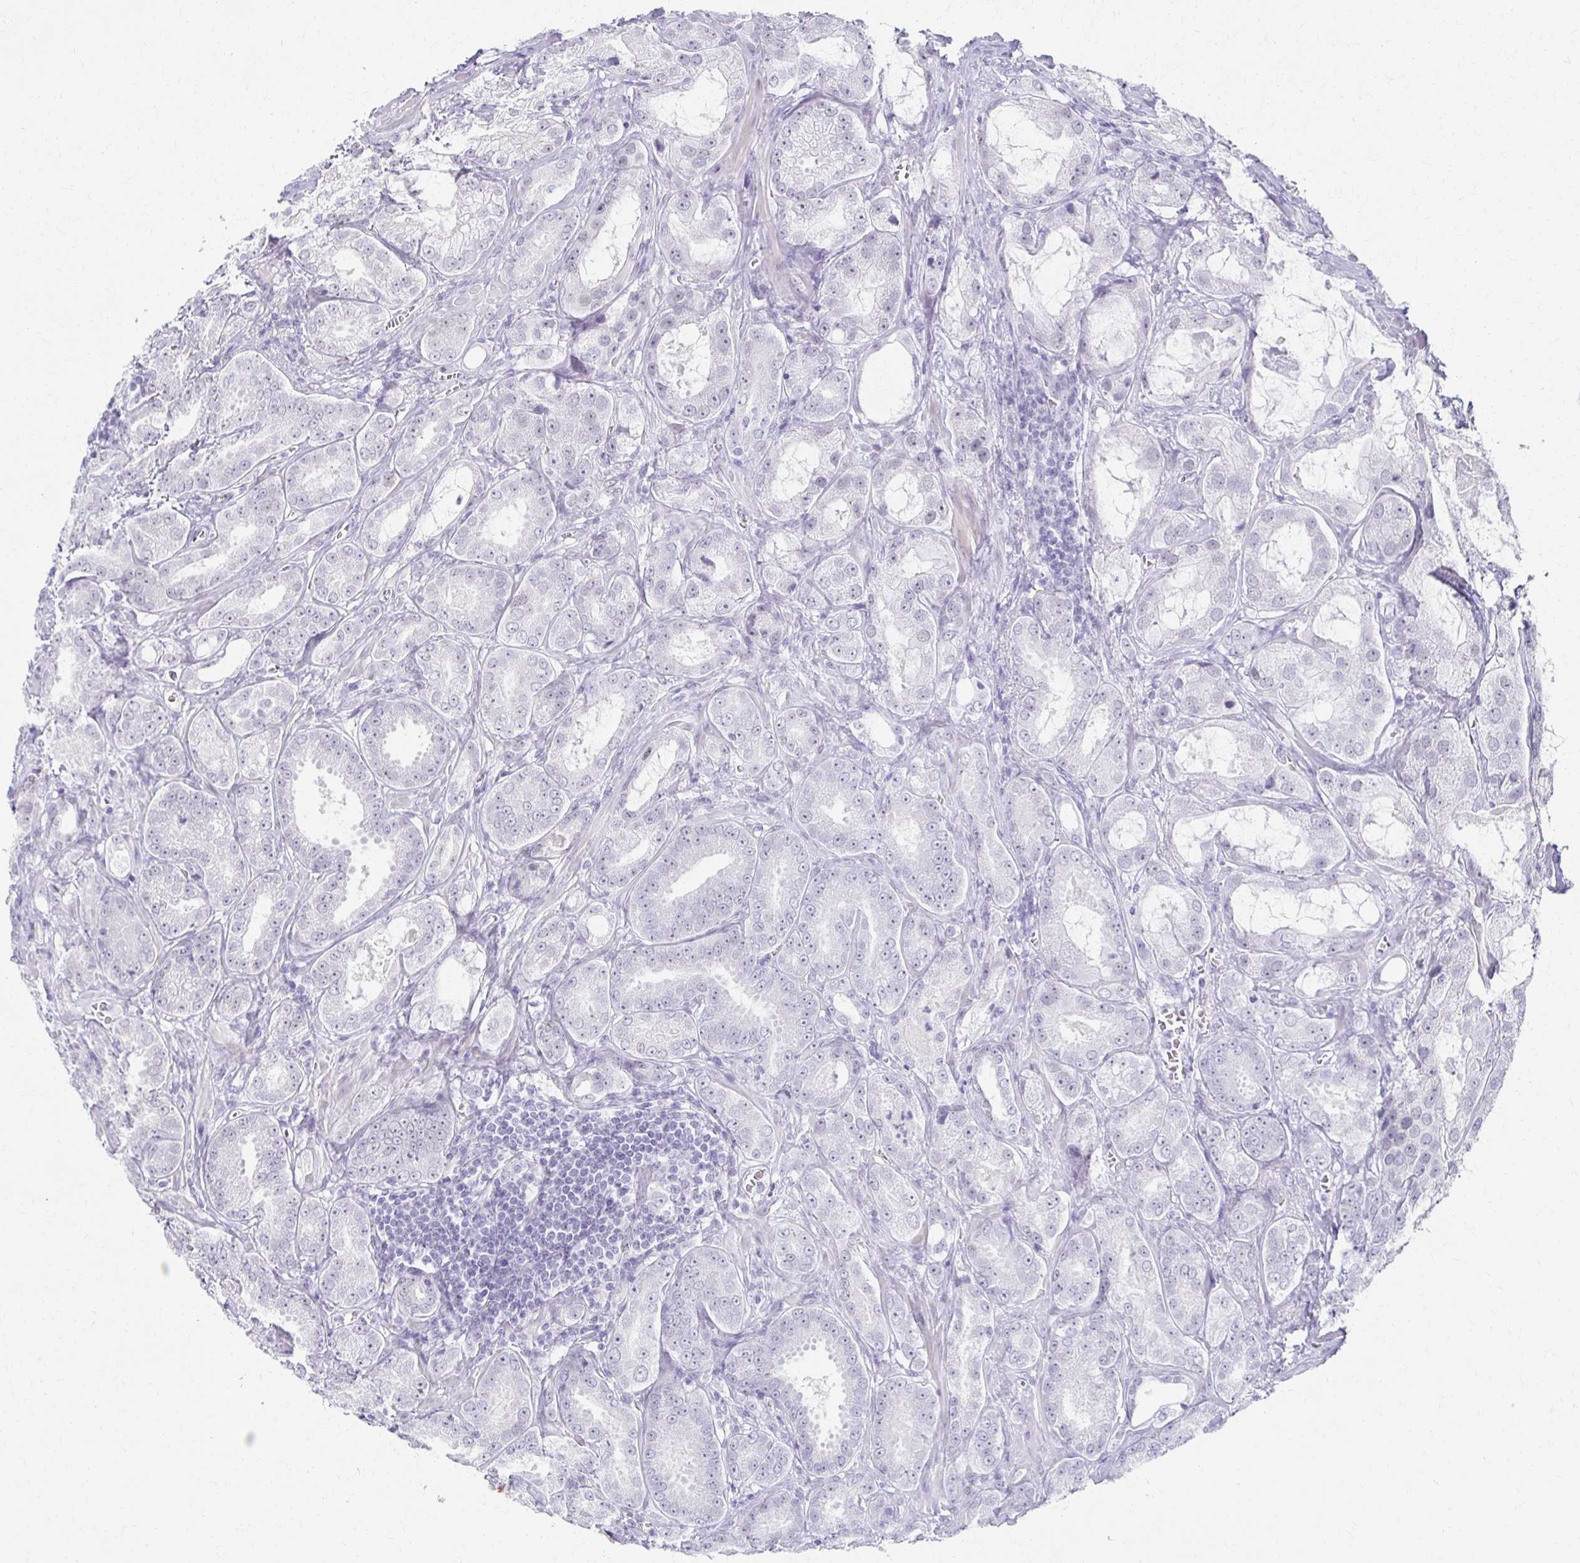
{"staining": {"intensity": "negative", "quantity": "none", "location": "none"}, "tissue": "prostate cancer", "cell_type": "Tumor cells", "image_type": "cancer", "snomed": [{"axis": "morphology", "description": "Adenocarcinoma, High grade"}, {"axis": "topography", "description": "Prostate"}], "caption": "Immunohistochemistry (IHC) image of neoplastic tissue: human high-grade adenocarcinoma (prostate) stained with DAB (3,3'-diaminobenzidine) exhibits no significant protein expression in tumor cells.", "gene": "MORC4", "patient": {"sex": "male", "age": 64}}